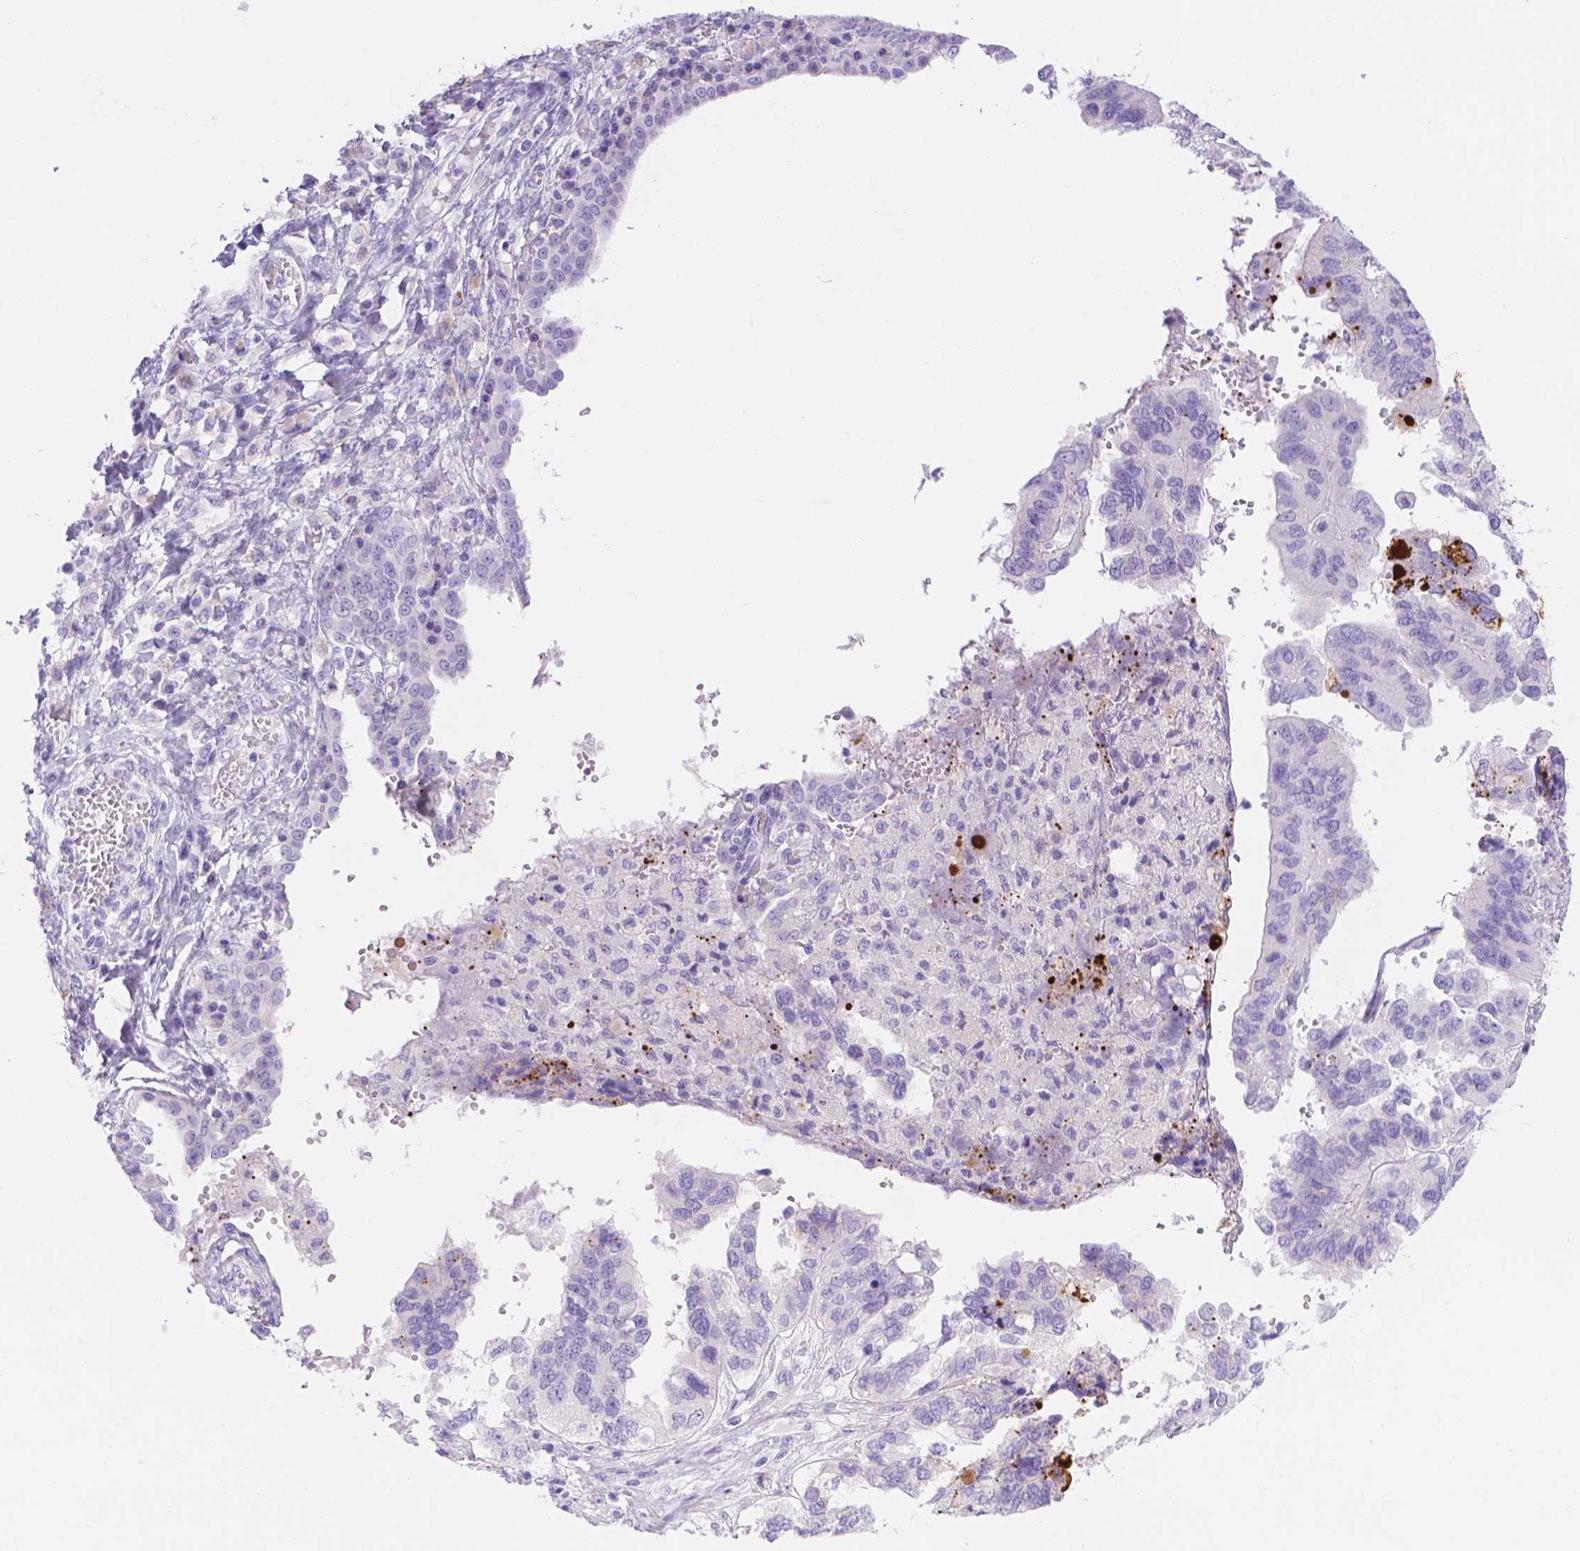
{"staining": {"intensity": "negative", "quantity": "none", "location": "none"}, "tissue": "ovarian cancer", "cell_type": "Tumor cells", "image_type": "cancer", "snomed": [{"axis": "morphology", "description": "Cystadenocarcinoma, serous, NOS"}, {"axis": "topography", "description": "Ovary"}], "caption": "This is an immunohistochemistry (IHC) micrograph of human ovarian serous cystadenocarcinoma. There is no staining in tumor cells.", "gene": "MLN", "patient": {"sex": "female", "age": 79}}